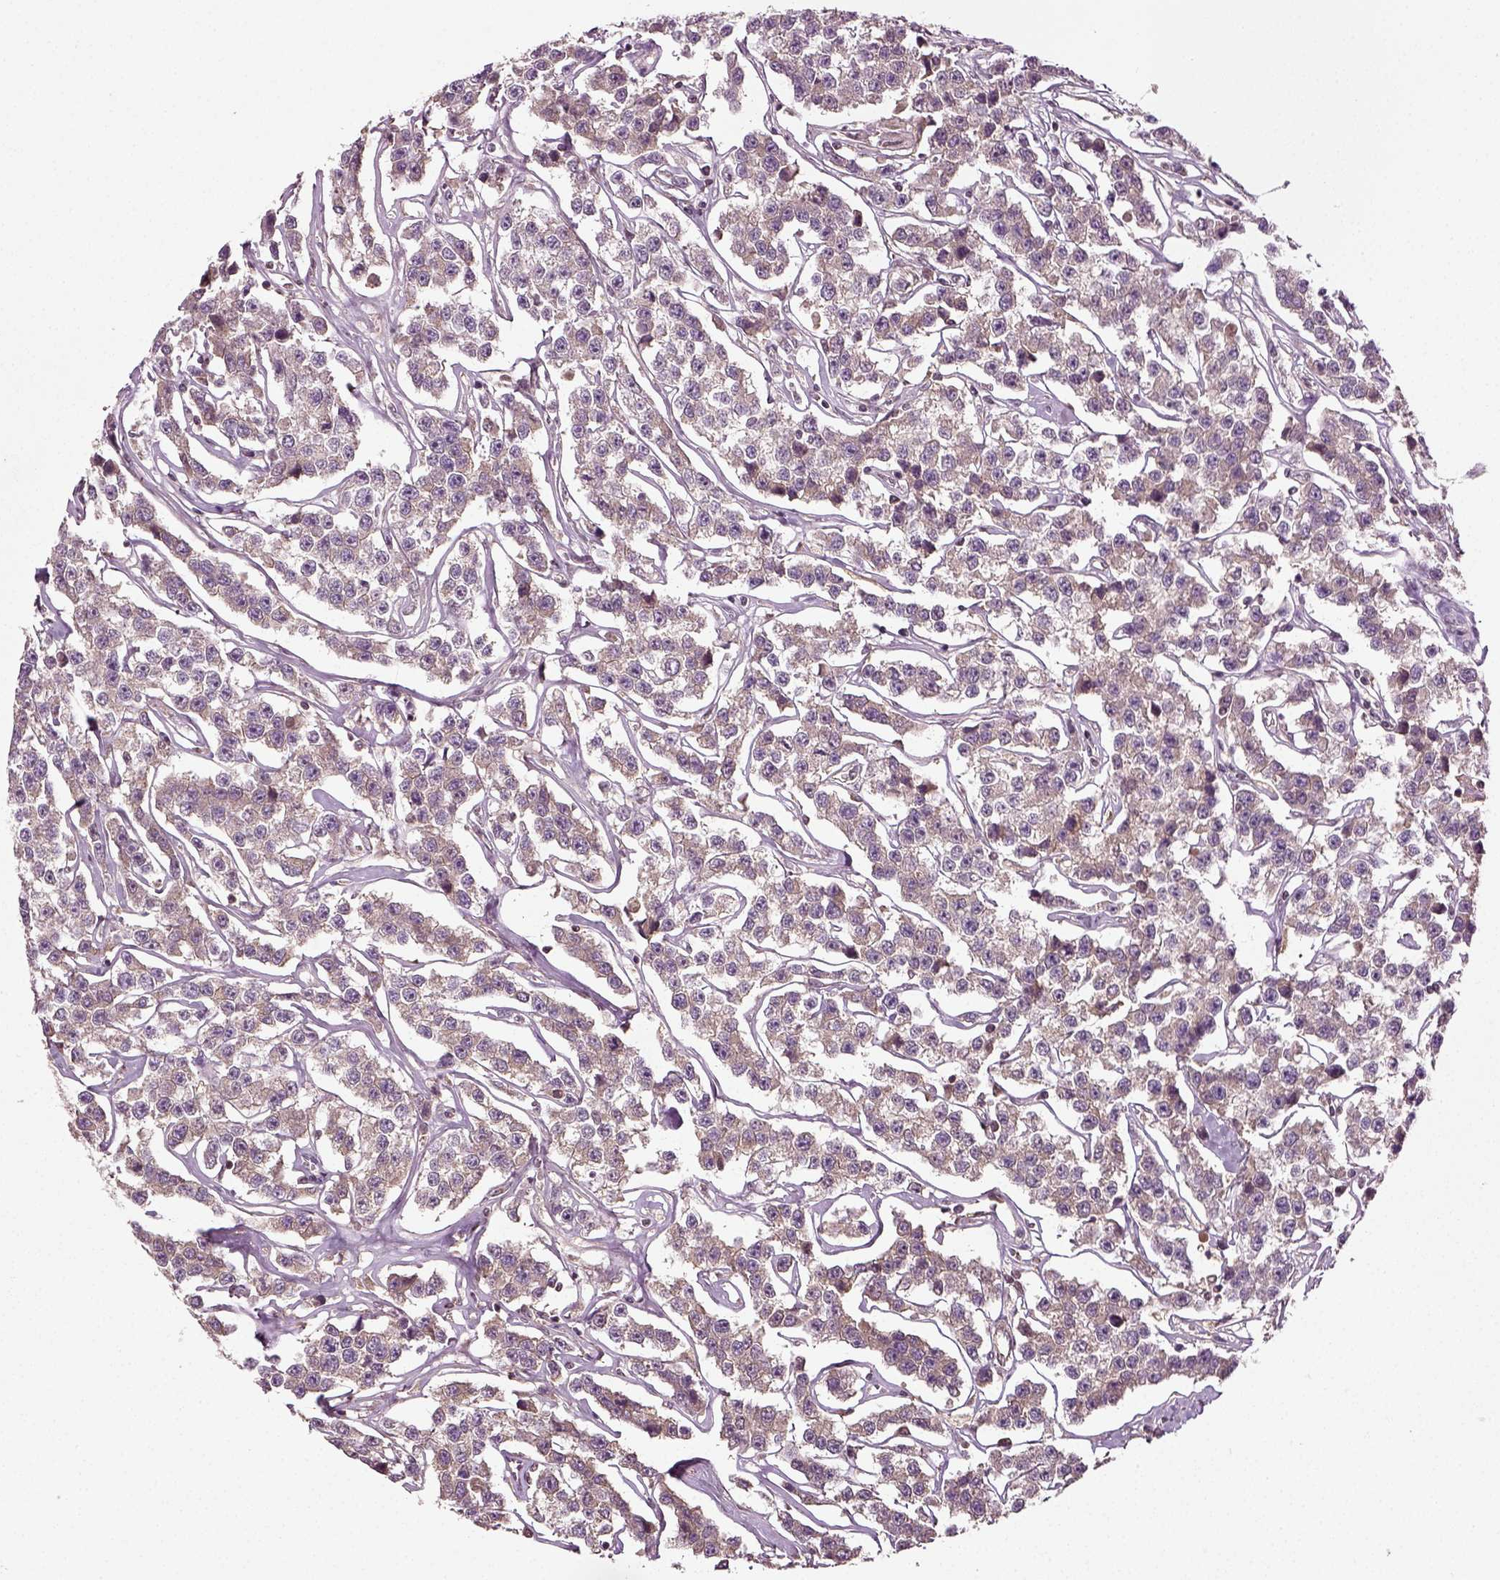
{"staining": {"intensity": "weak", "quantity": "25%-75%", "location": "cytoplasmic/membranous"}, "tissue": "testis cancer", "cell_type": "Tumor cells", "image_type": "cancer", "snomed": [{"axis": "morphology", "description": "Seminoma, NOS"}, {"axis": "topography", "description": "Testis"}], "caption": "Immunohistochemistry (IHC) image of testis cancer stained for a protein (brown), which demonstrates low levels of weak cytoplasmic/membranous staining in approximately 25%-75% of tumor cells.", "gene": "ERV3-1", "patient": {"sex": "male", "age": 59}}